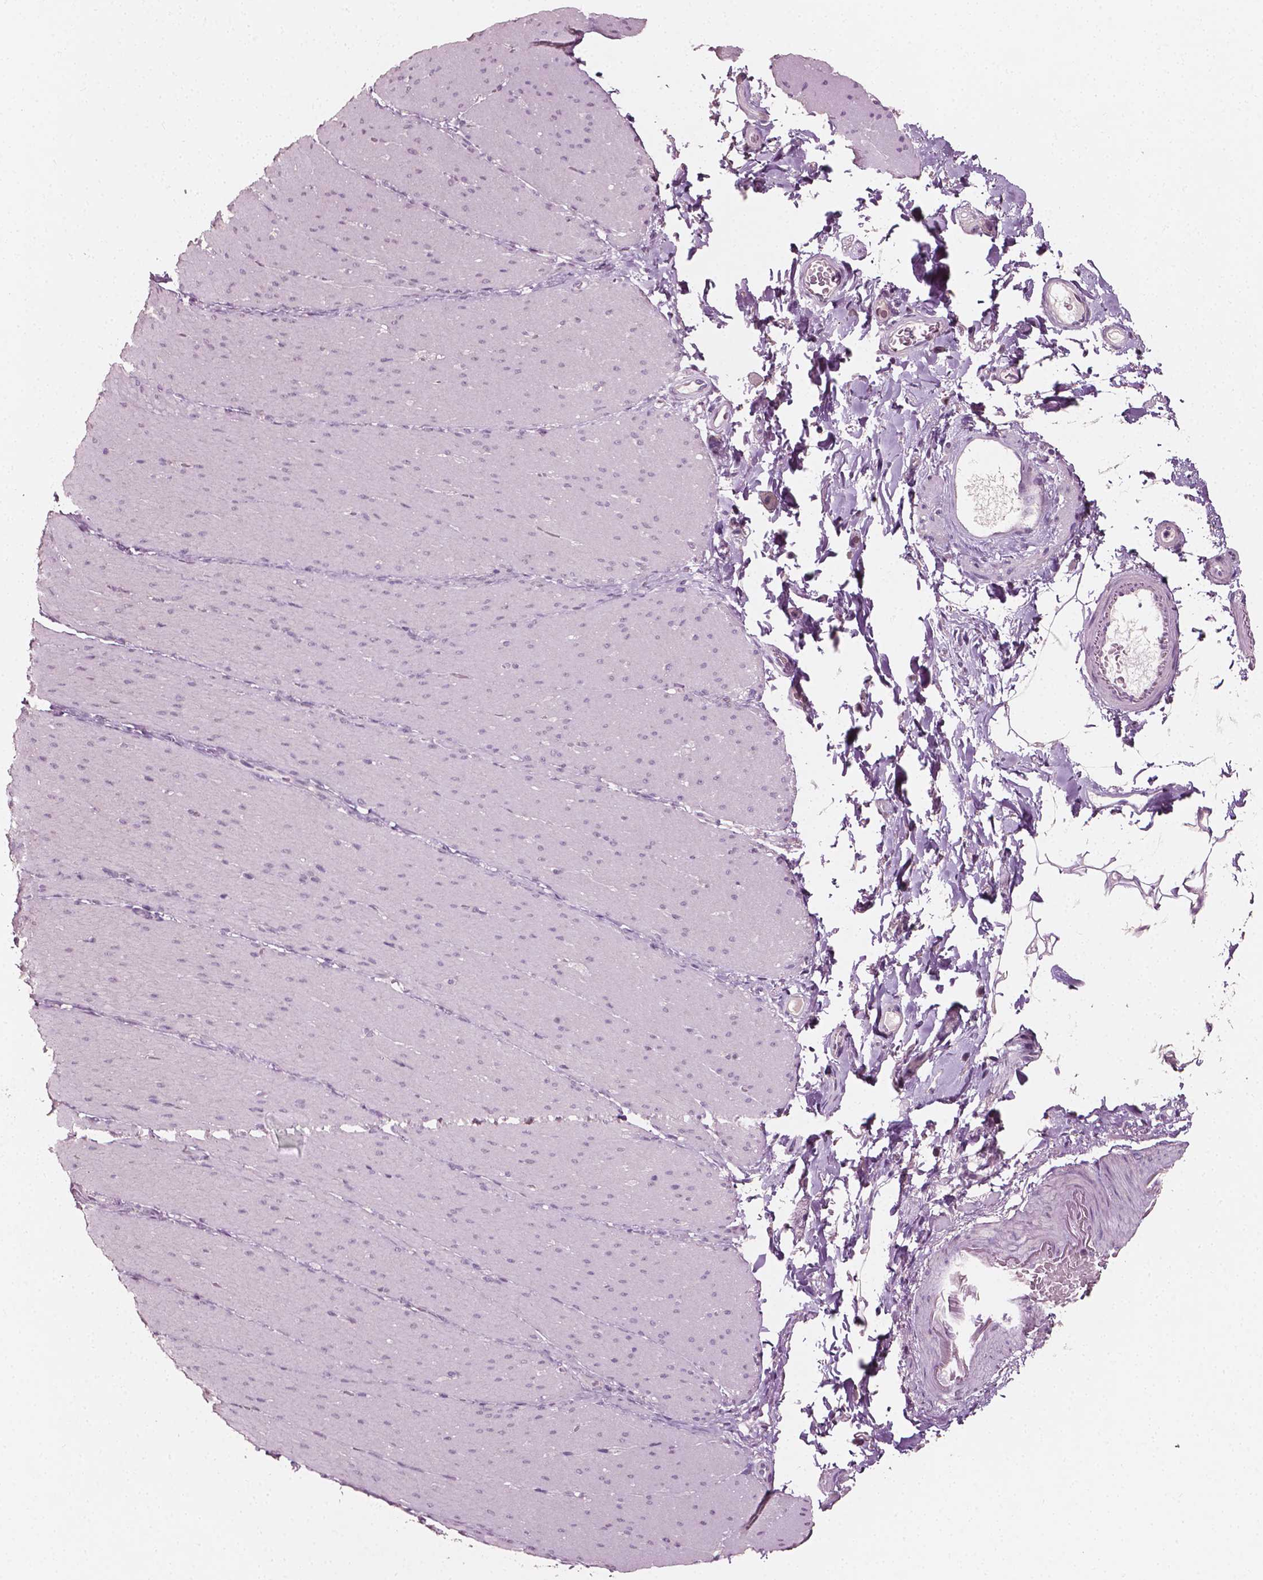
{"staining": {"intensity": "negative", "quantity": "none", "location": "none"}, "tissue": "smooth muscle", "cell_type": "Smooth muscle cells", "image_type": "normal", "snomed": [{"axis": "morphology", "description": "Normal tissue, NOS"}, {"axis": "topography", "description": "Smooth muscle"}, {"axis": "topography", "description": "Colon"}], "caption": "Immunohistochemistry (IHC) of benign smooth muscle demonstrates no positivity in smooth muscle cells. (DAB (3,3'-diaminobenzidine) IHC with hematoxylin counter stain).", "gene": "PLA2R1", "patient": {"sex": "male", "age": 73}}